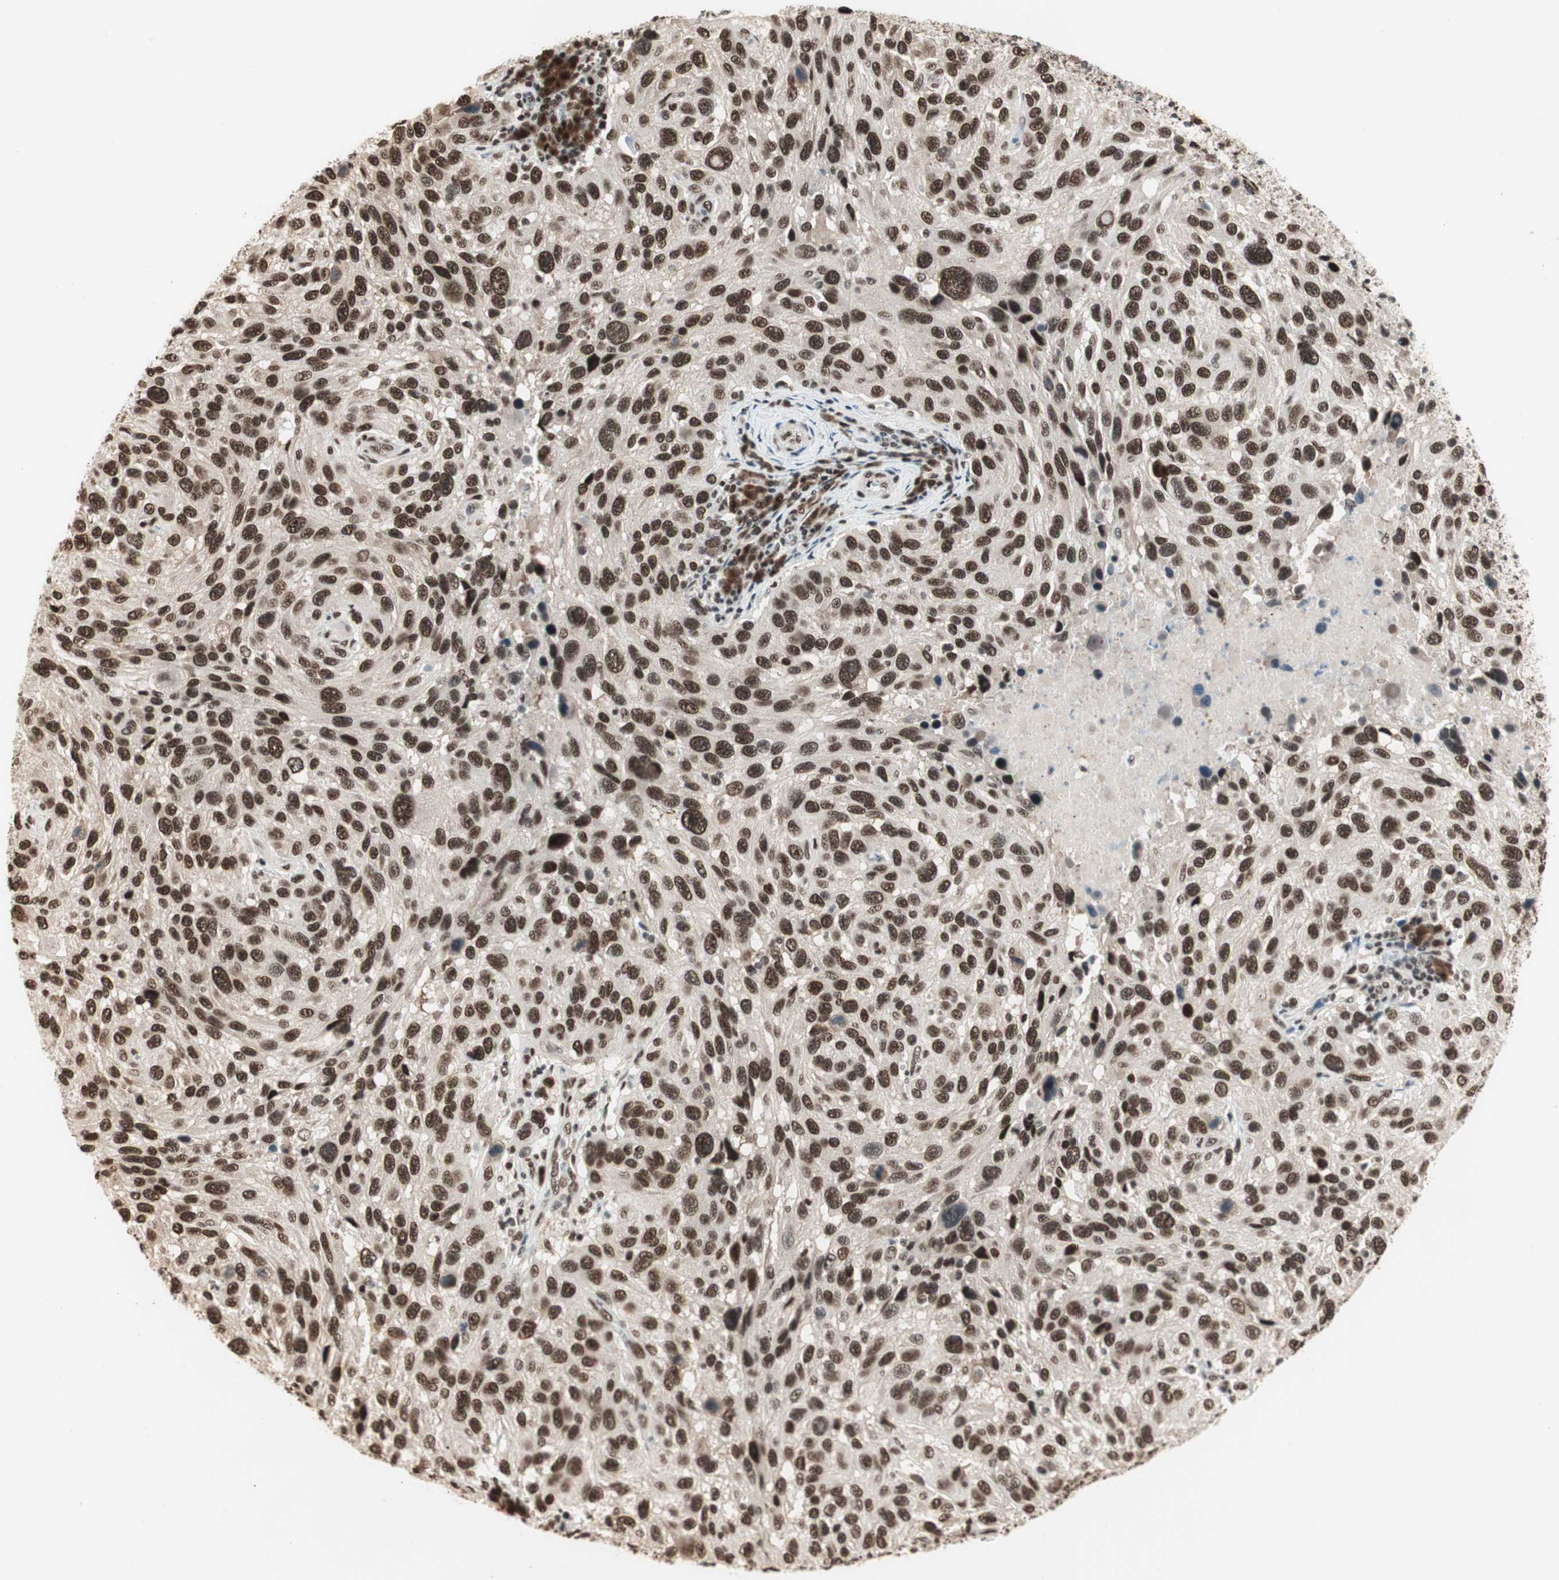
{"staining": {"intensity": "strong", "quantity": ">75%", "location": "nuclear"}, "tissue": "melanoma", "cell_type": "Tumor cells", "image_type": "cancer", "snomed": [{"axis": "morphology", "description": "Malignant melanoma, NOS"}, {"axis": "topography", "description": "Skin"}], "caption": "Brown immunohistochemical staining in human malignant melanoma demonstrates strong nuclear staining in about >75% of tumor cells. (DAB = brown stain, brightfield microscopy at high magnification).", "gene": "SMARCE1", "patient": {"sex": "male", "age": 53}}